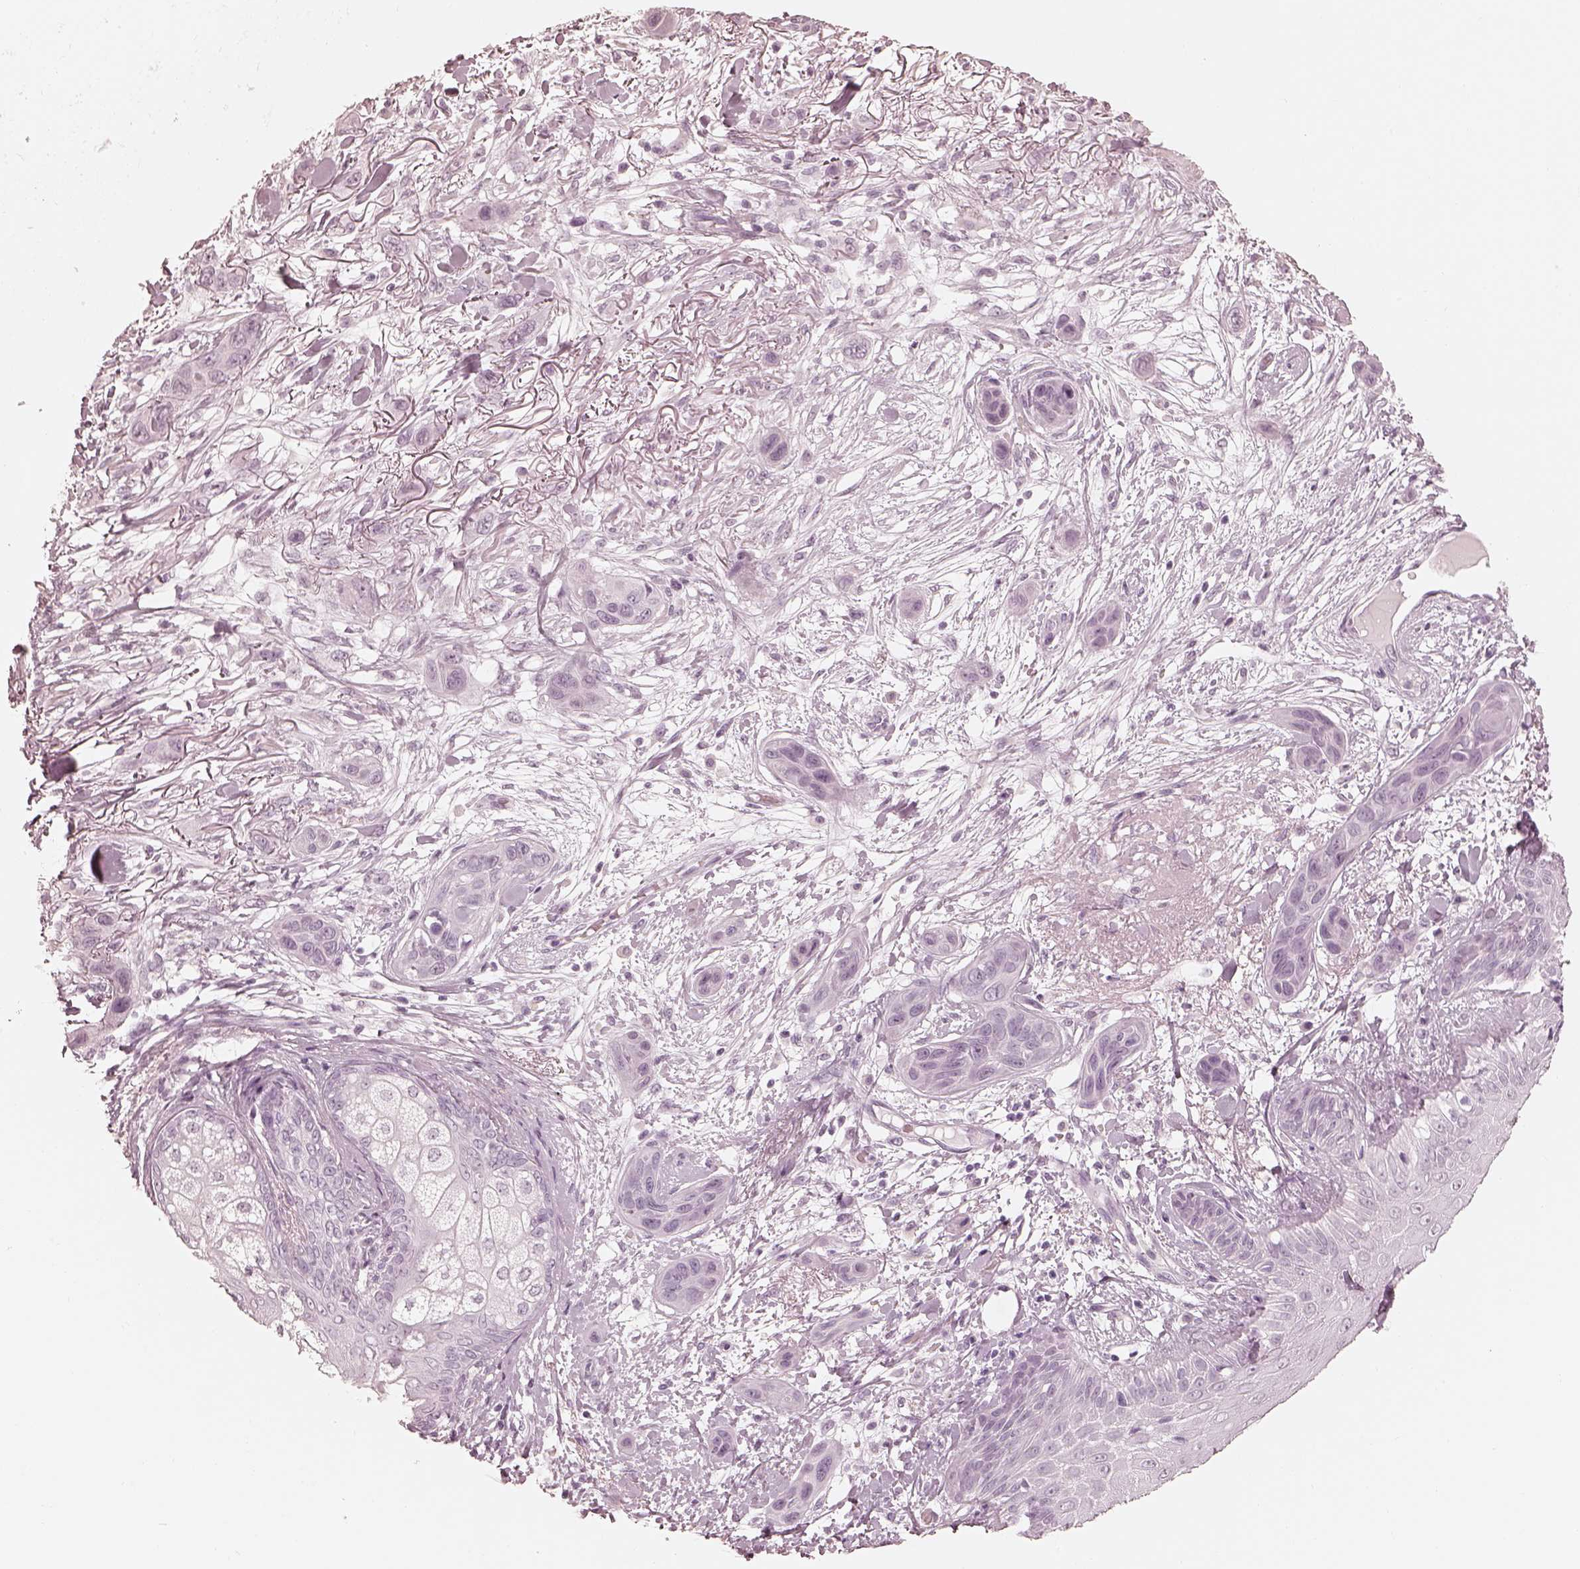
{"staining": {"intensity": "negative", "quantity": "none", "location": "none"}, "tissue": "skin cancer", "cell_type": "Tumor cells", "image_type": "cancer", "snomed": [{"axis": "morphology", "description": "Squamous cell carcinoma, NOS"}, {"axis": "topography", "description": "Skin"}], "caption": "Tumor cells show no significant positivity in skin cancer. The staining is performed using DAB brown chromogen with nuclei counter-stained in using hematoxylin.", "gene": "CALR3", "patient": {"sex": "male", "age": 79}}